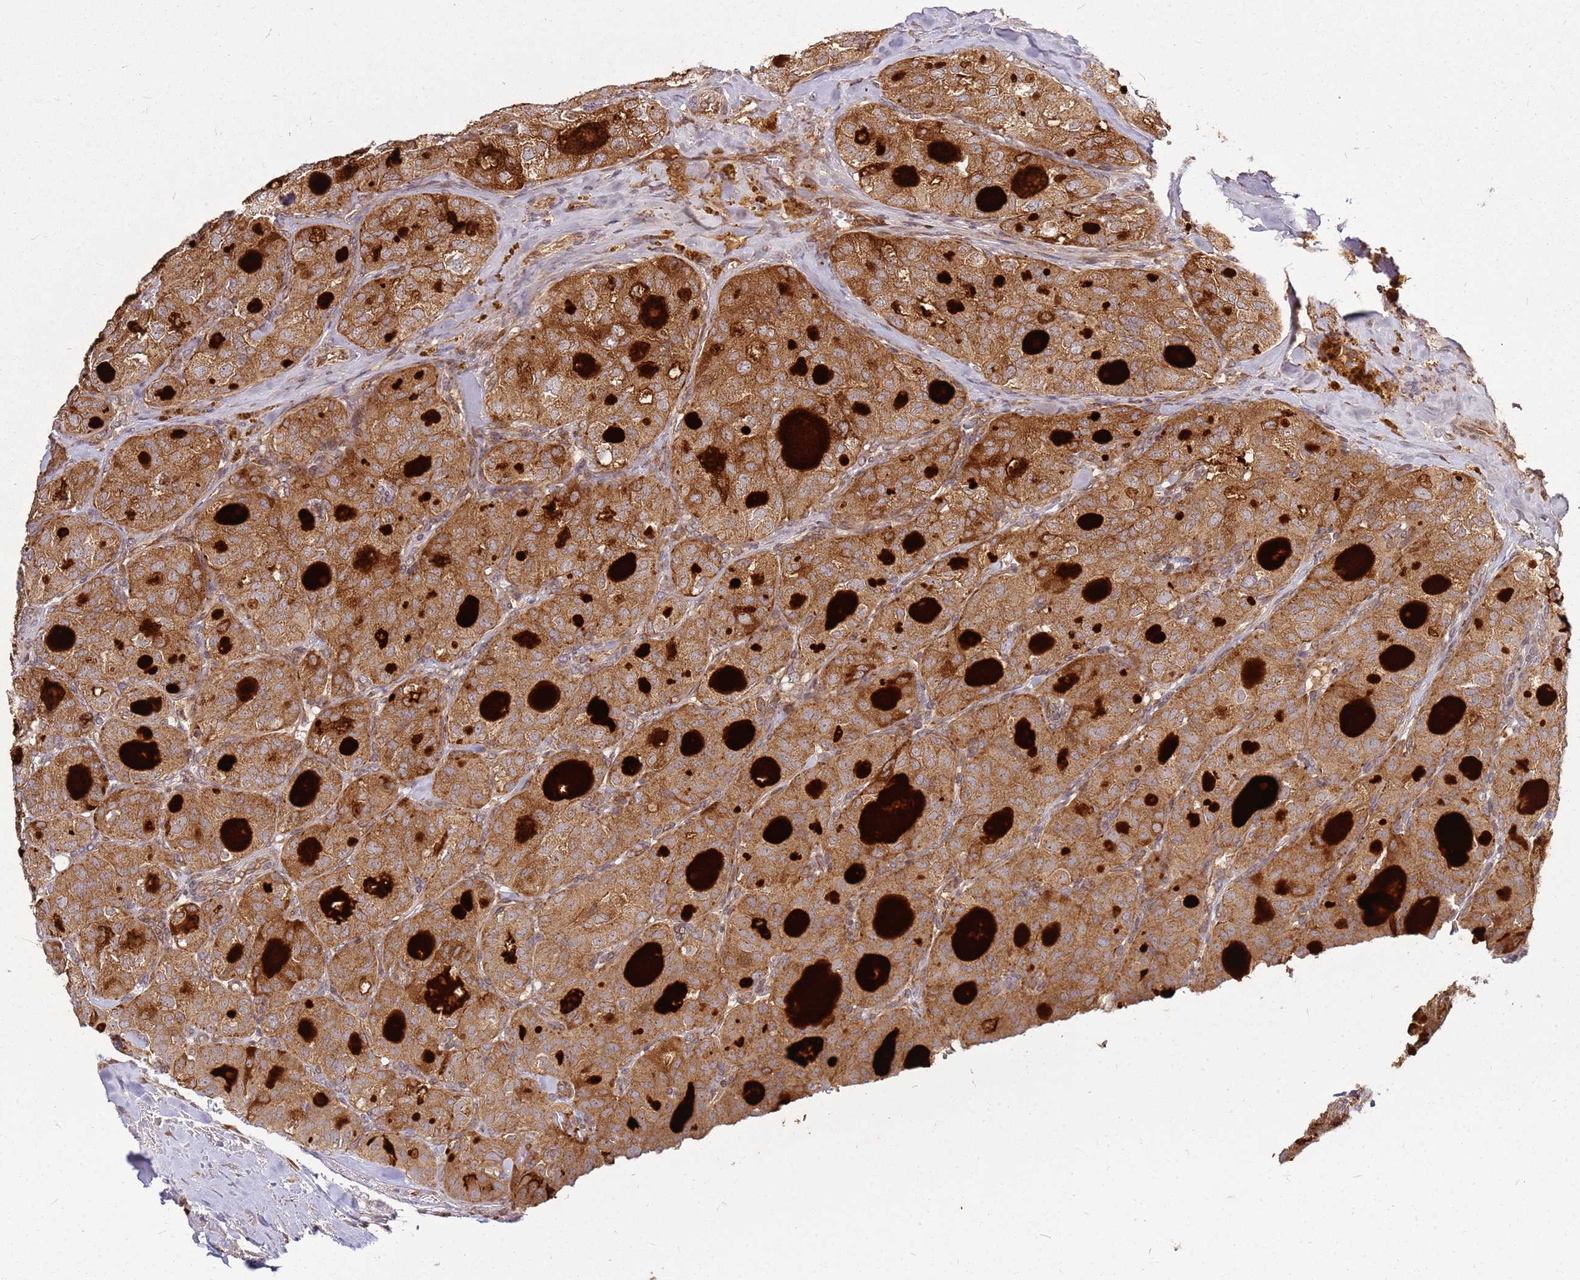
{"staining": {"intensity": "strong", "quantity": ">75%", "location": "cytoplasmic/membranous"}, "tissue": "thyroid cancer", "cell_type": "Tumor cells", "image_type": "cancer", "snomed": [{"axis": "morphology", "description": "Follicular adenoma carcinoma, NOS"}, {"axis": "topography", "description": "Thyroid gland"}], "caption": "Immunohistochemical staining of human thyroid cancer exhibits high levels of strong cytoplasmic/membranous protein staining in approximately >75% of tumor cells. (DAB IHC with brightfield microscopy, high magnification).", "gene": "CCDC159", "patient": {"sex": "male", "age": 75}}